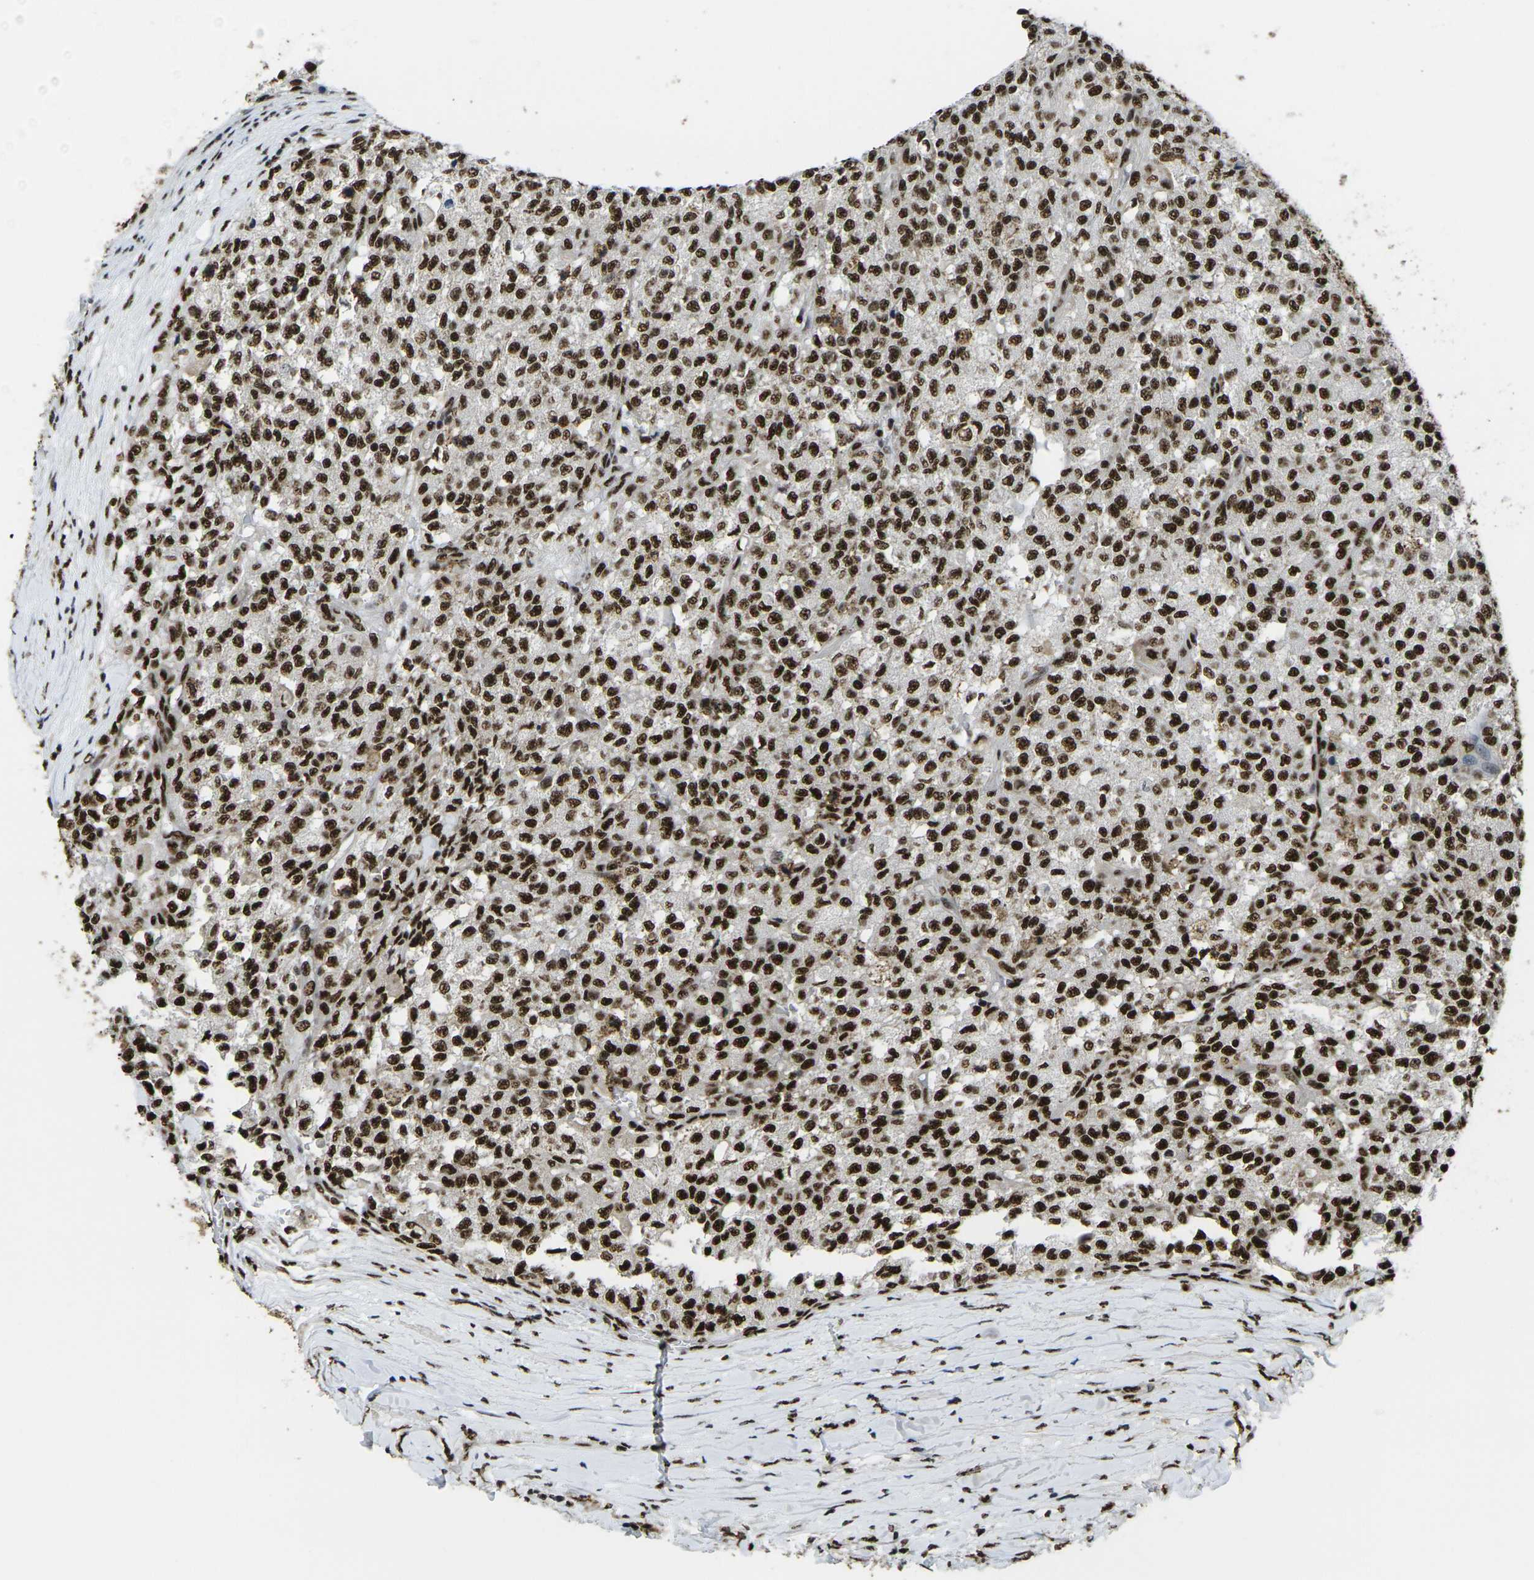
{"staining": {"intensity": "strong", "quantity": ">75%", "location": "nuclear"}, "tissue": "testis cancer", "cell_type": "Tumor cells", "image_type": "cancer", "snomed": [{"axis": "morphology", "description": "Seminoma, NOS"}, {"axis": "topography", "description": "Testis"}], "caption": "There is high levels of strong nuclear expression in tumor cells of testis seminoma, as demonstrated by immunohistochemical staining (brown color).", "gene": "SMARCC1", "patient": {"sex": "male", "age": 59}}